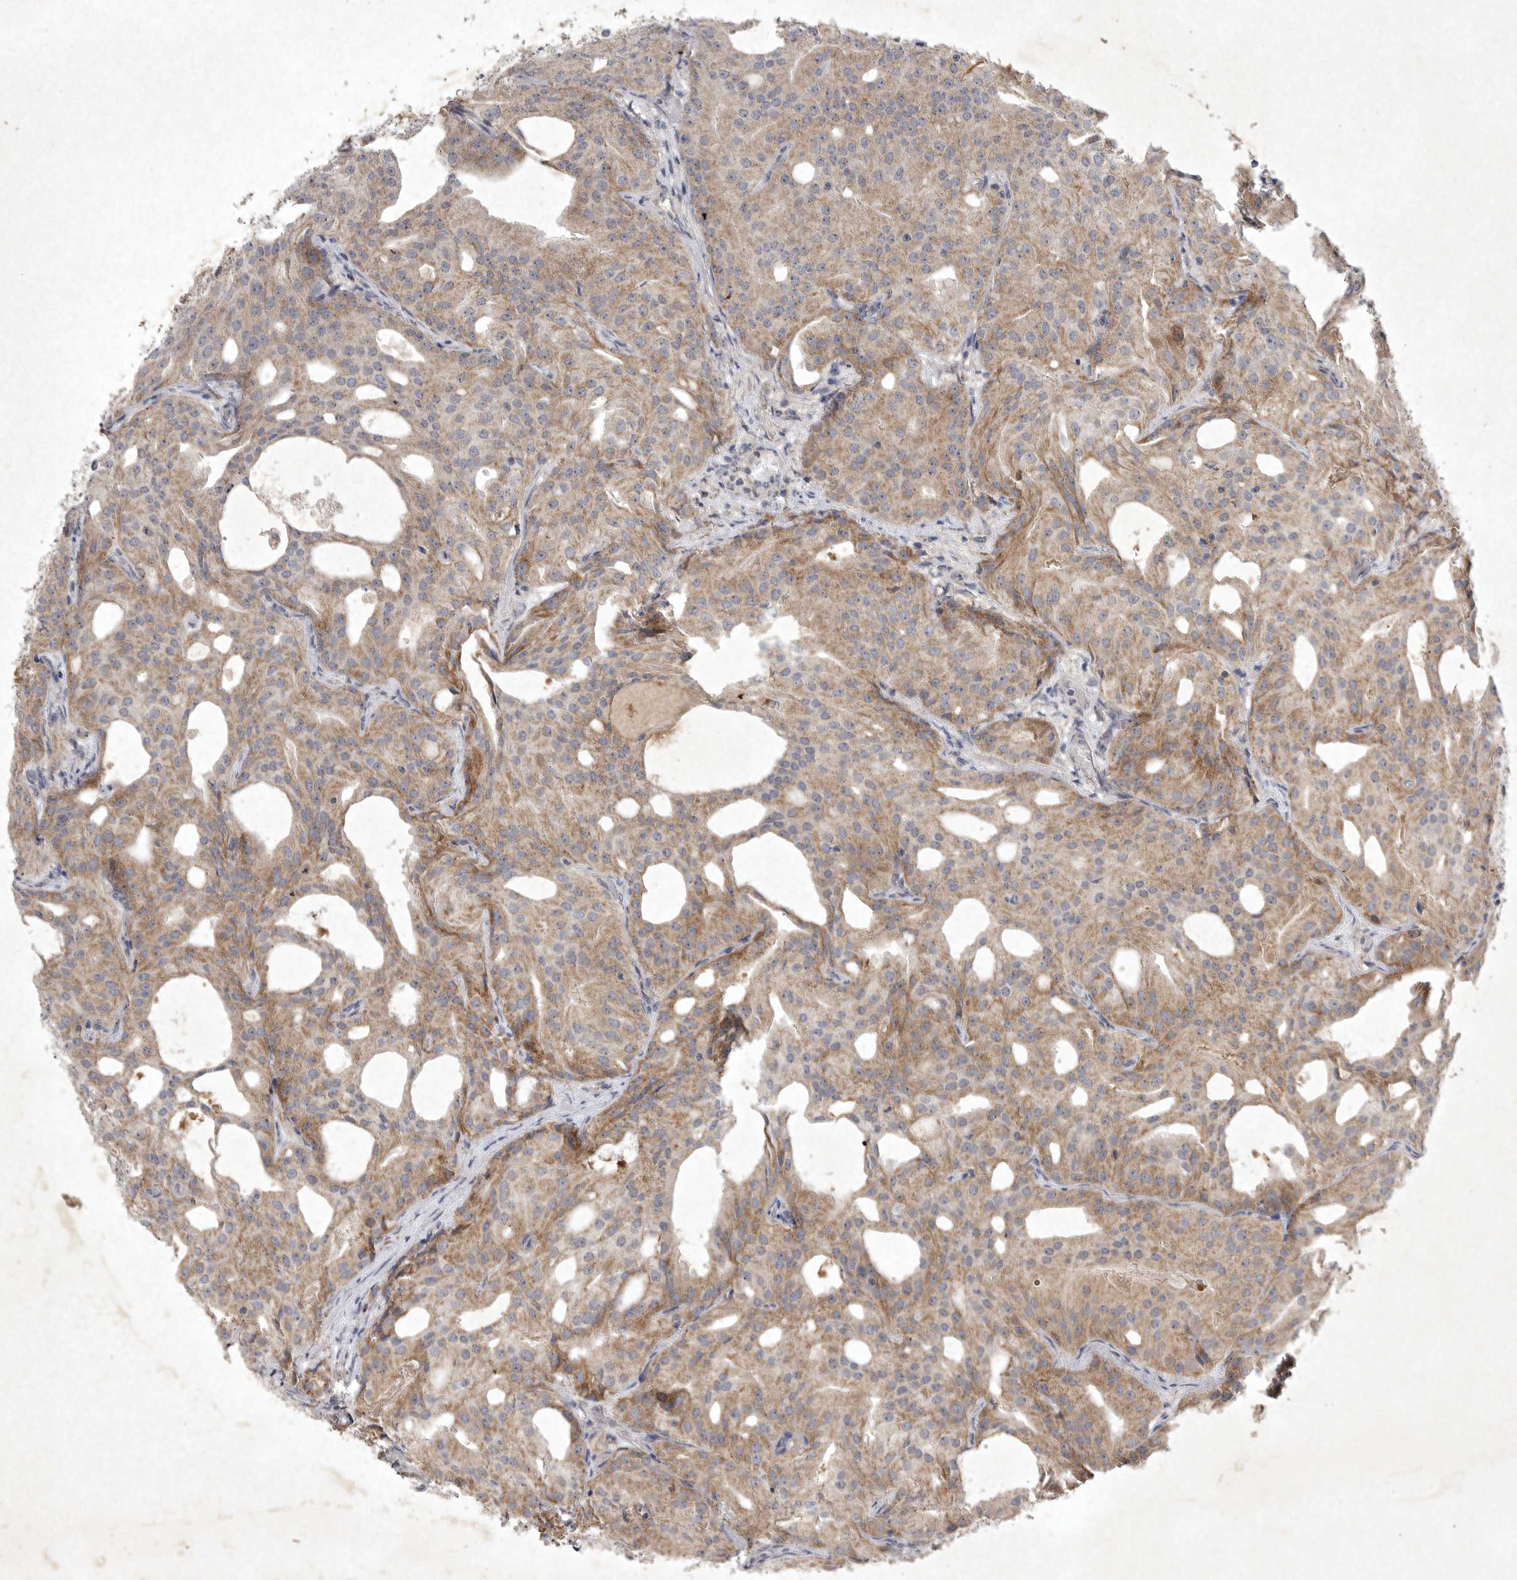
{"staining": {"intensity": "moderate", "quantity": ">75%", "location": "cytoplasmic/membranous"}, "tissue": "prostate cancer", "cell_type": "Tumor cells", "image_type": "cancer", "snomed": [{"axis": "morphology", "description": "Adenocarcinoma, Medium grade"}, {"axis": "topography", "description": "Prostate"}], "caption": "The micrograph shows immunohistochemical staining of medium-grade adenocarcinoma (prostate). There is moderate cytoplasmic/membranous staining is appreciated in approximately >75% of tumor cells.", "gene": "DDR1", "patient": {"sex": "male", "age": 88}}